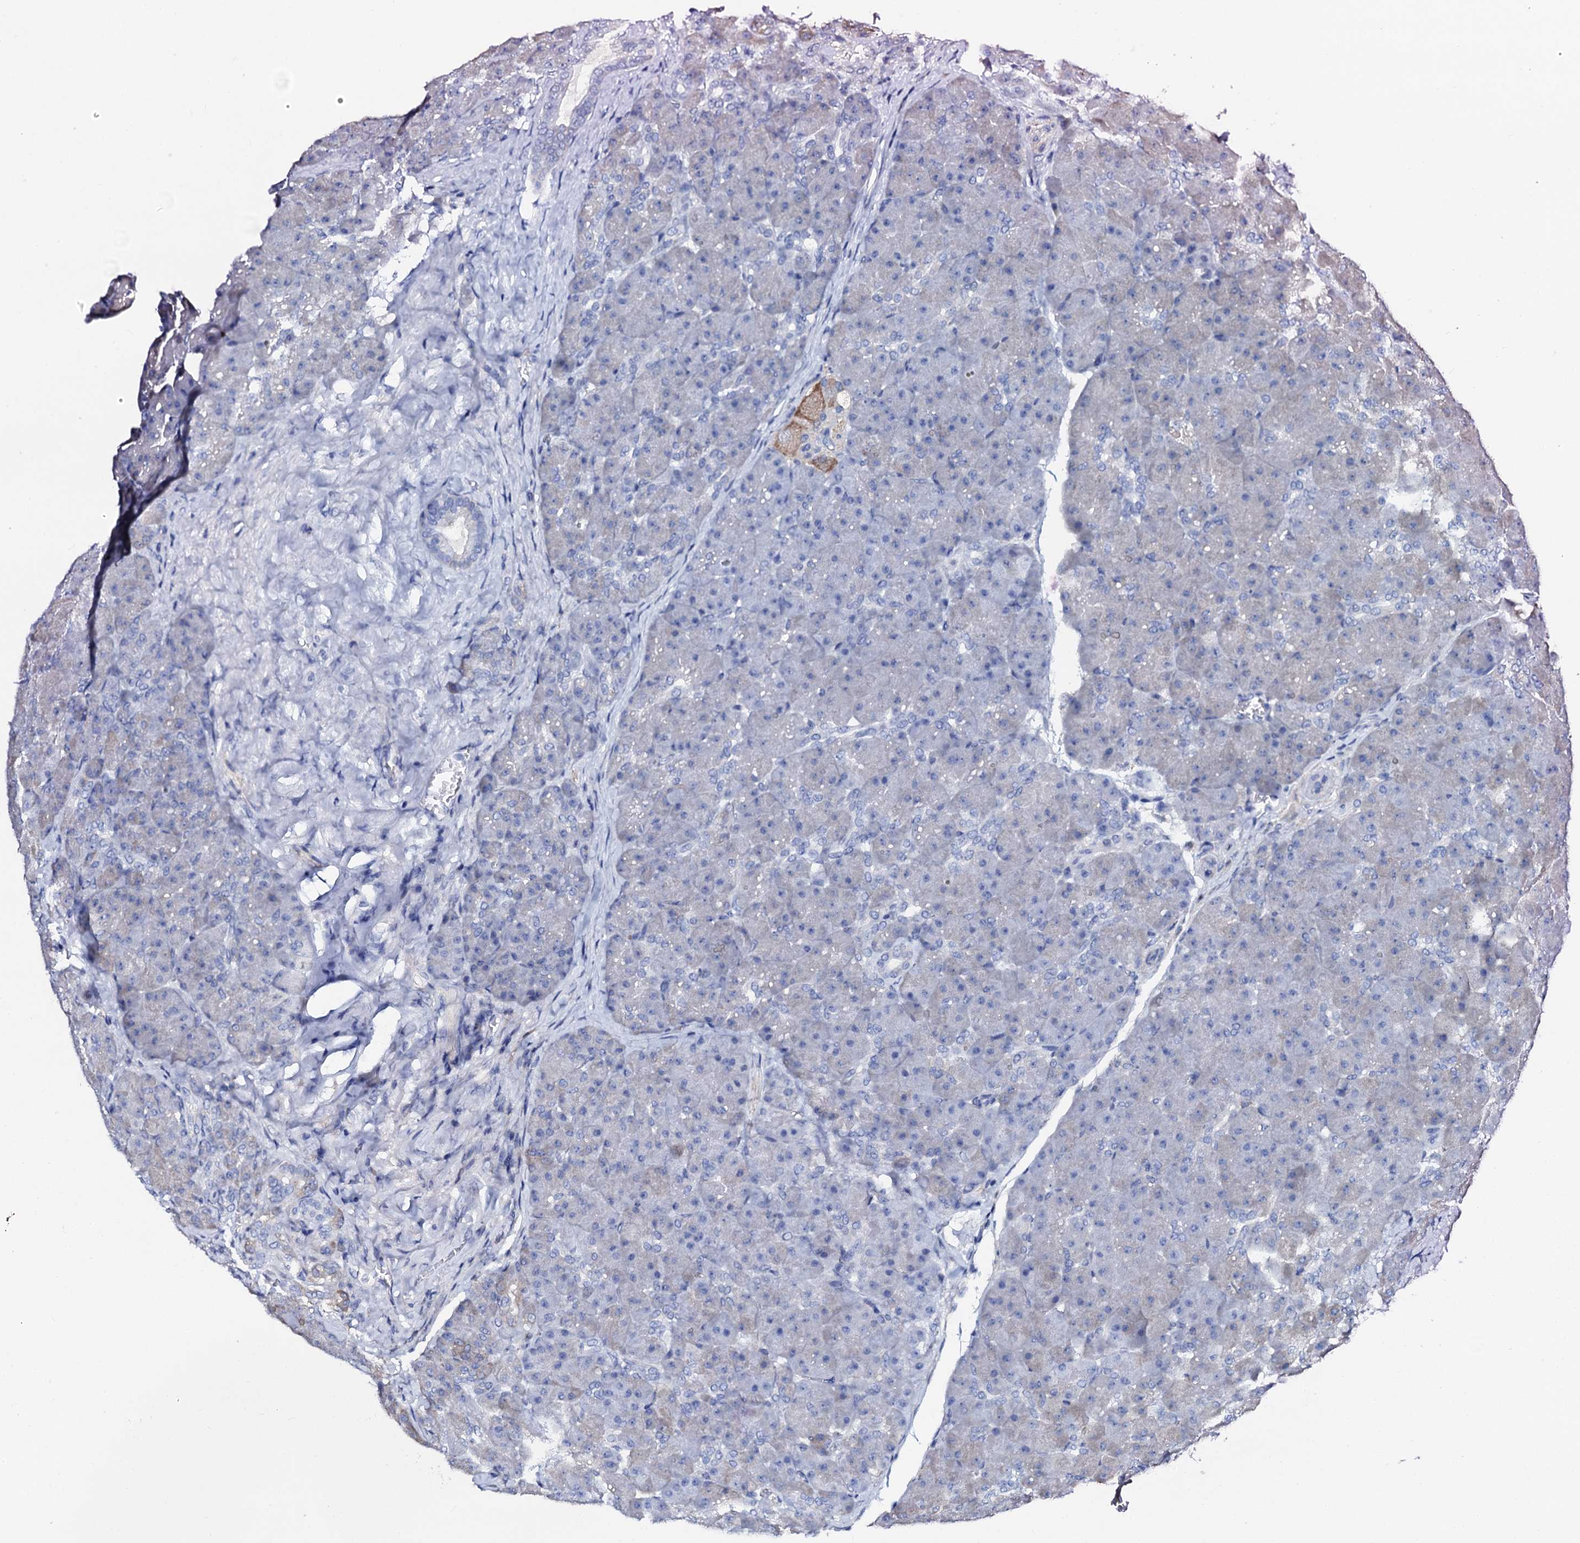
{"staining": {"intensity": "weak", "quantity": "25%-75%", "location": "cytoplasmic/membranous"}, "tissue": "pancreas", "cell_type": "Exocrine glandular cells", "image_type": "normal", "snomed": [{"axis": "morphology", "description": "Normal tissue, NOS"}, {"axis": "topography", "description": "Pancreas"}], "caption": "A photomicrograph showing weak cytoplasmic/membranous expression in approximately 25%-75% of exocrine glandular cells in unremarkable pancreas, as visualized by brown immunohistochemical staining.", "gene": "AMER2", "patient": {"sex": "male", "age": 66}}